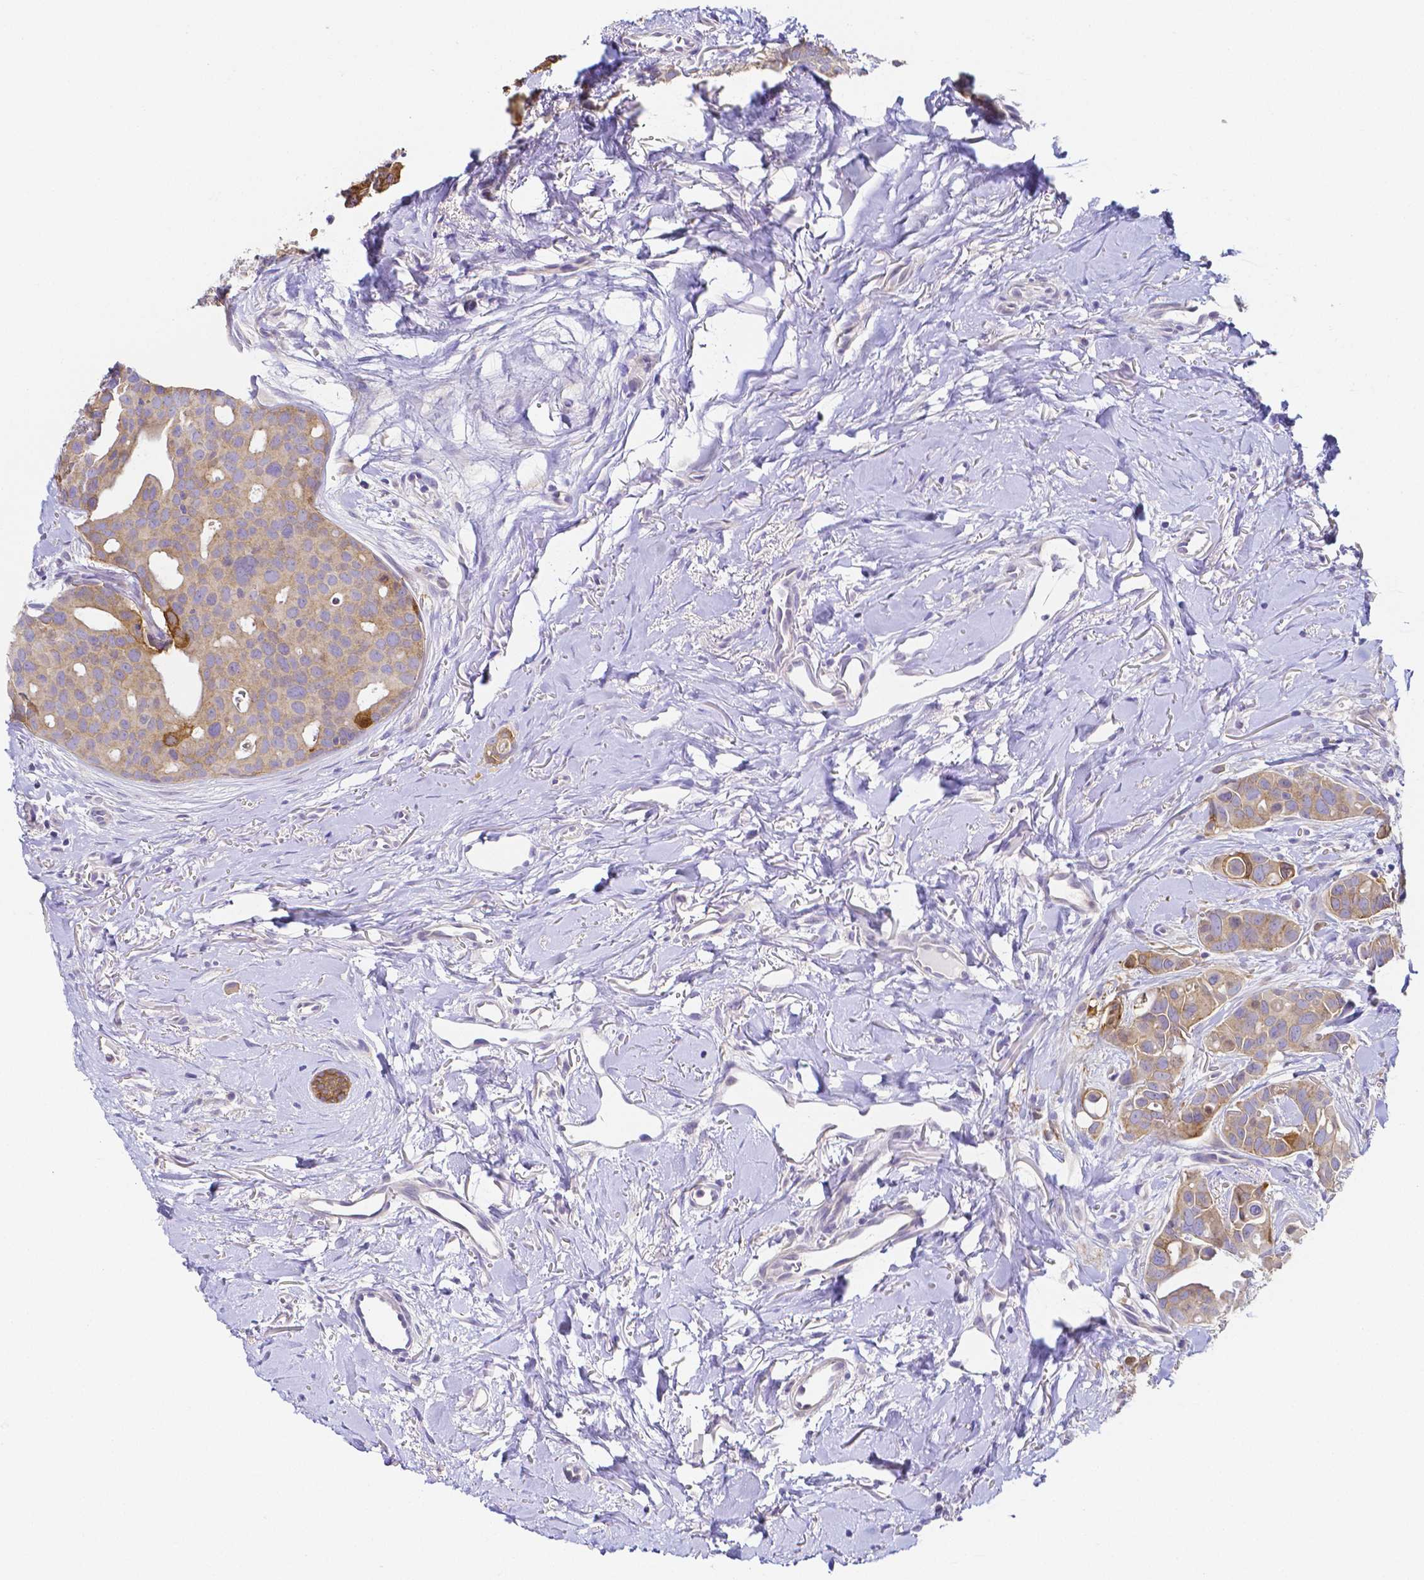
{"staining": {"intensity": "weak", "quantity": ">75%", "location": "cytoplasmic/membranous"}, "tissue": "breast cancer", "cell_type": "Tumor cells", "image_type": "cancer", "snomed": [{"axis": "morphology", "description": "Duct carcinoma"}, {"axis": "topography", "description": "Breast"}], "caption": "DAB immunohistochemical staining of intraductal carcinoma (breast) reveals weak cytoplasmic/membranous protein expression in about >75% of tumor cells.", "gene": "PKP3", "patient": {"sex": "female", "age": 54}}